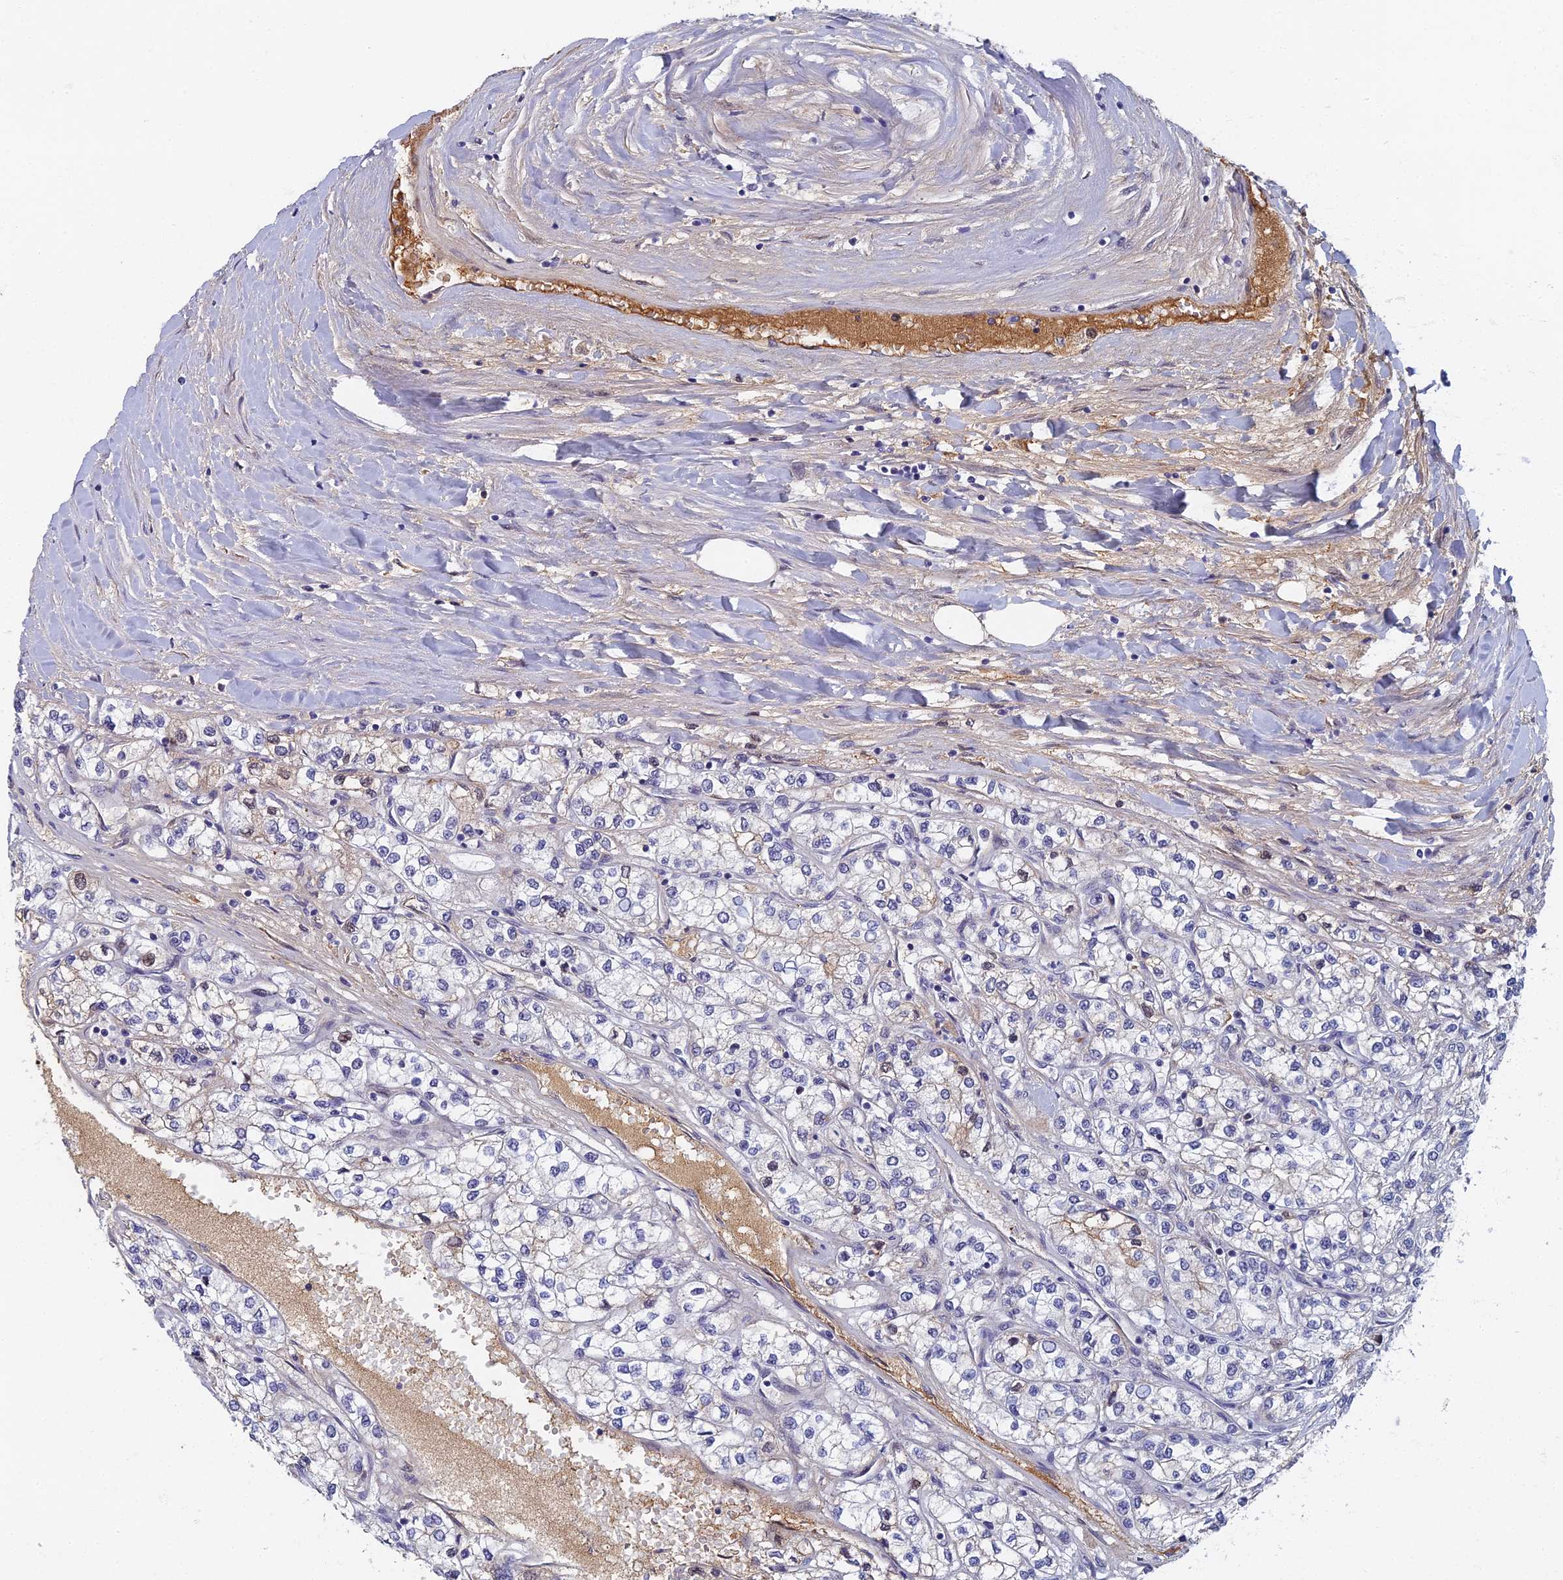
{"staining": {"intensity": "negative", "quantity": "none", "location": "none"}, "tissue": "renal cancer", "cell_type": "Tumor cells", "image_type": "cancer", "snomed": [{"axis": "morphology", "description": "Adenocarcinoma, NOS"}, {"axis": "topography", "description": "Kidney"}], "caption": "A high-resolution photomicrograph shows immunohistochemistry staining of adenocarcinoma (renal), which shows no significant staining in tumor cells. (DAB (3,3'-diaminobenzidine) immunohistochemistry, high magnification).", "gene": "TAF13", "patient": {"sex": "male", "age": 80}}